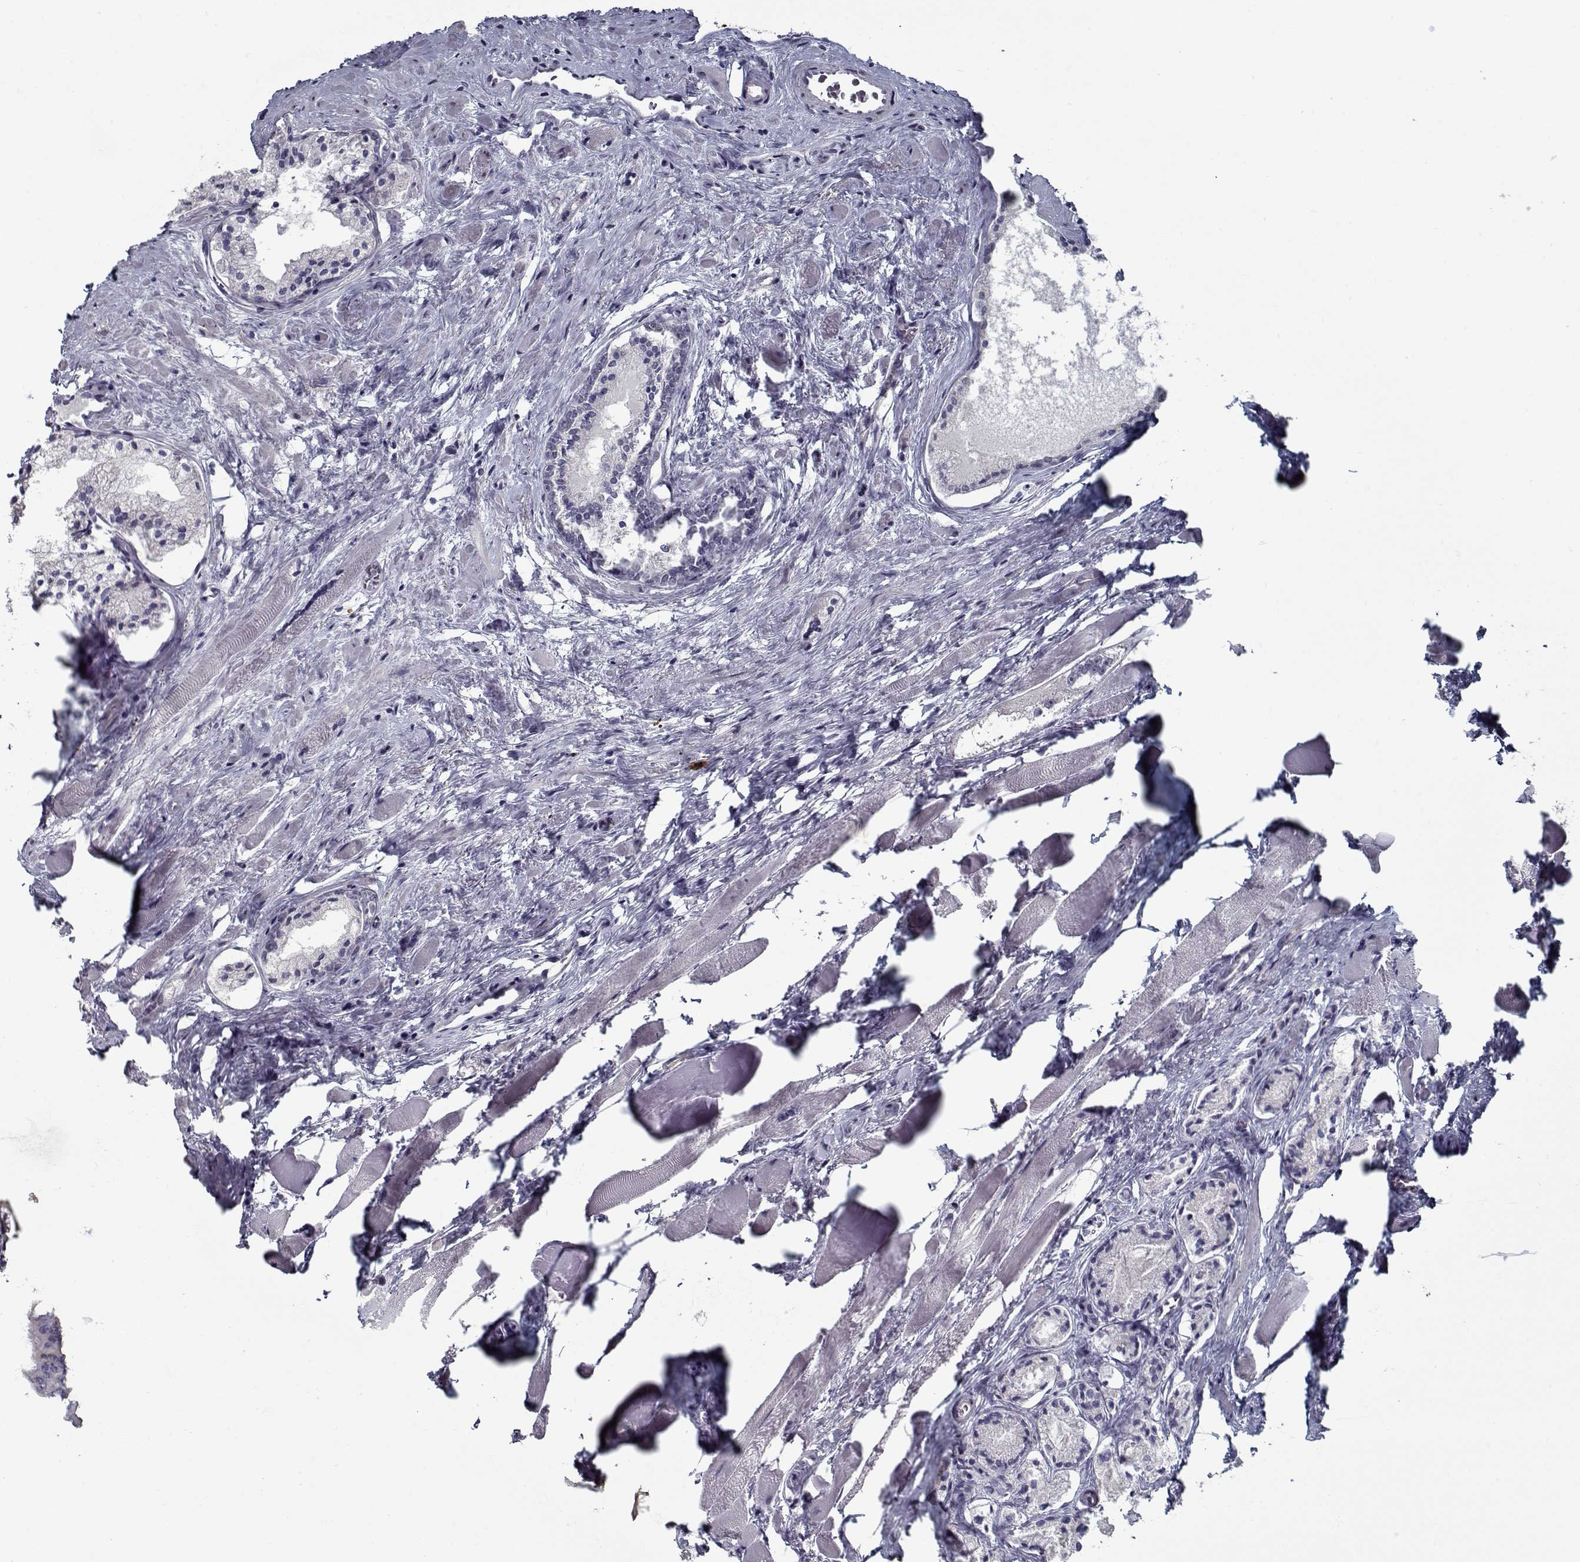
{"staining": {"intensity": "negative", "quantity": "none", "location": "none"}, "tissue": "prostate cancer", "cell_type": "Tumor cells", "image_type": "cancer", "snomed": [{"axis": "morphology", "description": "Adenocarcinoma, NOS"}, {"axis": "morphology", "description": "Adenocarcinoma, High grade"}, {"axis": "topography", "description": "Prostate"}], "caption": "An image of prostate cancer (high-grade adenocarcinoma) stained for a protein reveals no brown staining in tumor cells. Brightfield microscopy of immunohistochemistry (IHC) stained with DAB (3,3'-diaminobenzidine) (brown) and hematoxylin (blue), captured at high magnification.", "gene": "SEC16B", "patient": {"sex": "male", "age": 62}}